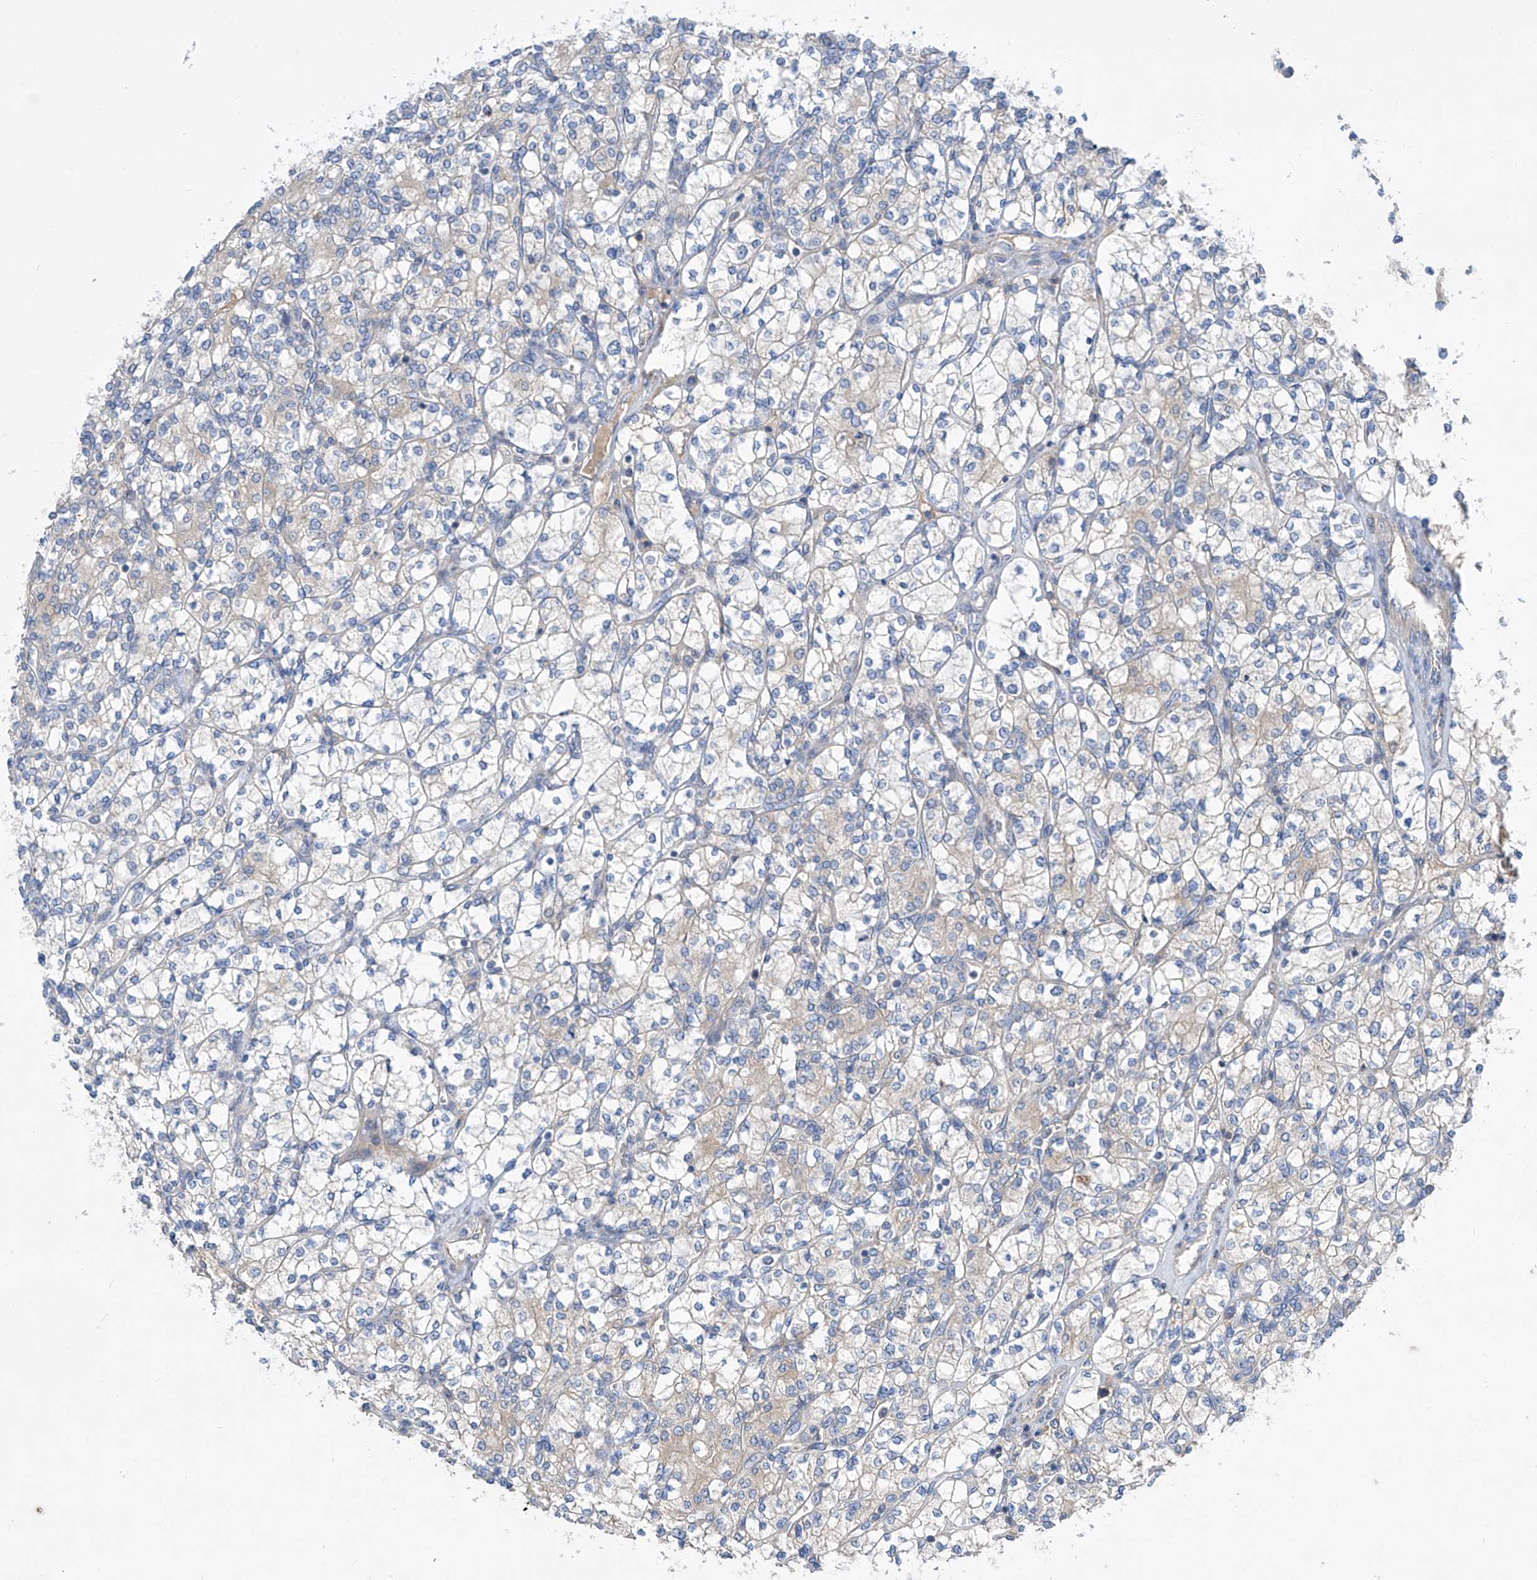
{"staining": {"intensity": "negative", "quantity": "none", "location": "none"}, "tissue": "renal cancer", "cell_type": "Tumor cells", "image_type": "cancer", "snomed": [{"axis": "morphology", "description": "Adenocarcinoma, NOS"}, {"axis": "topography", "description": "Kidney"}], "caption": "This is a micrograph of immunohistochemistry (IHC) staining of adenocarcinoma (renal), which shows no staining in tumor cells.", "gene": "SRBD1", "patient": {"sex": "male", "age": 77}}